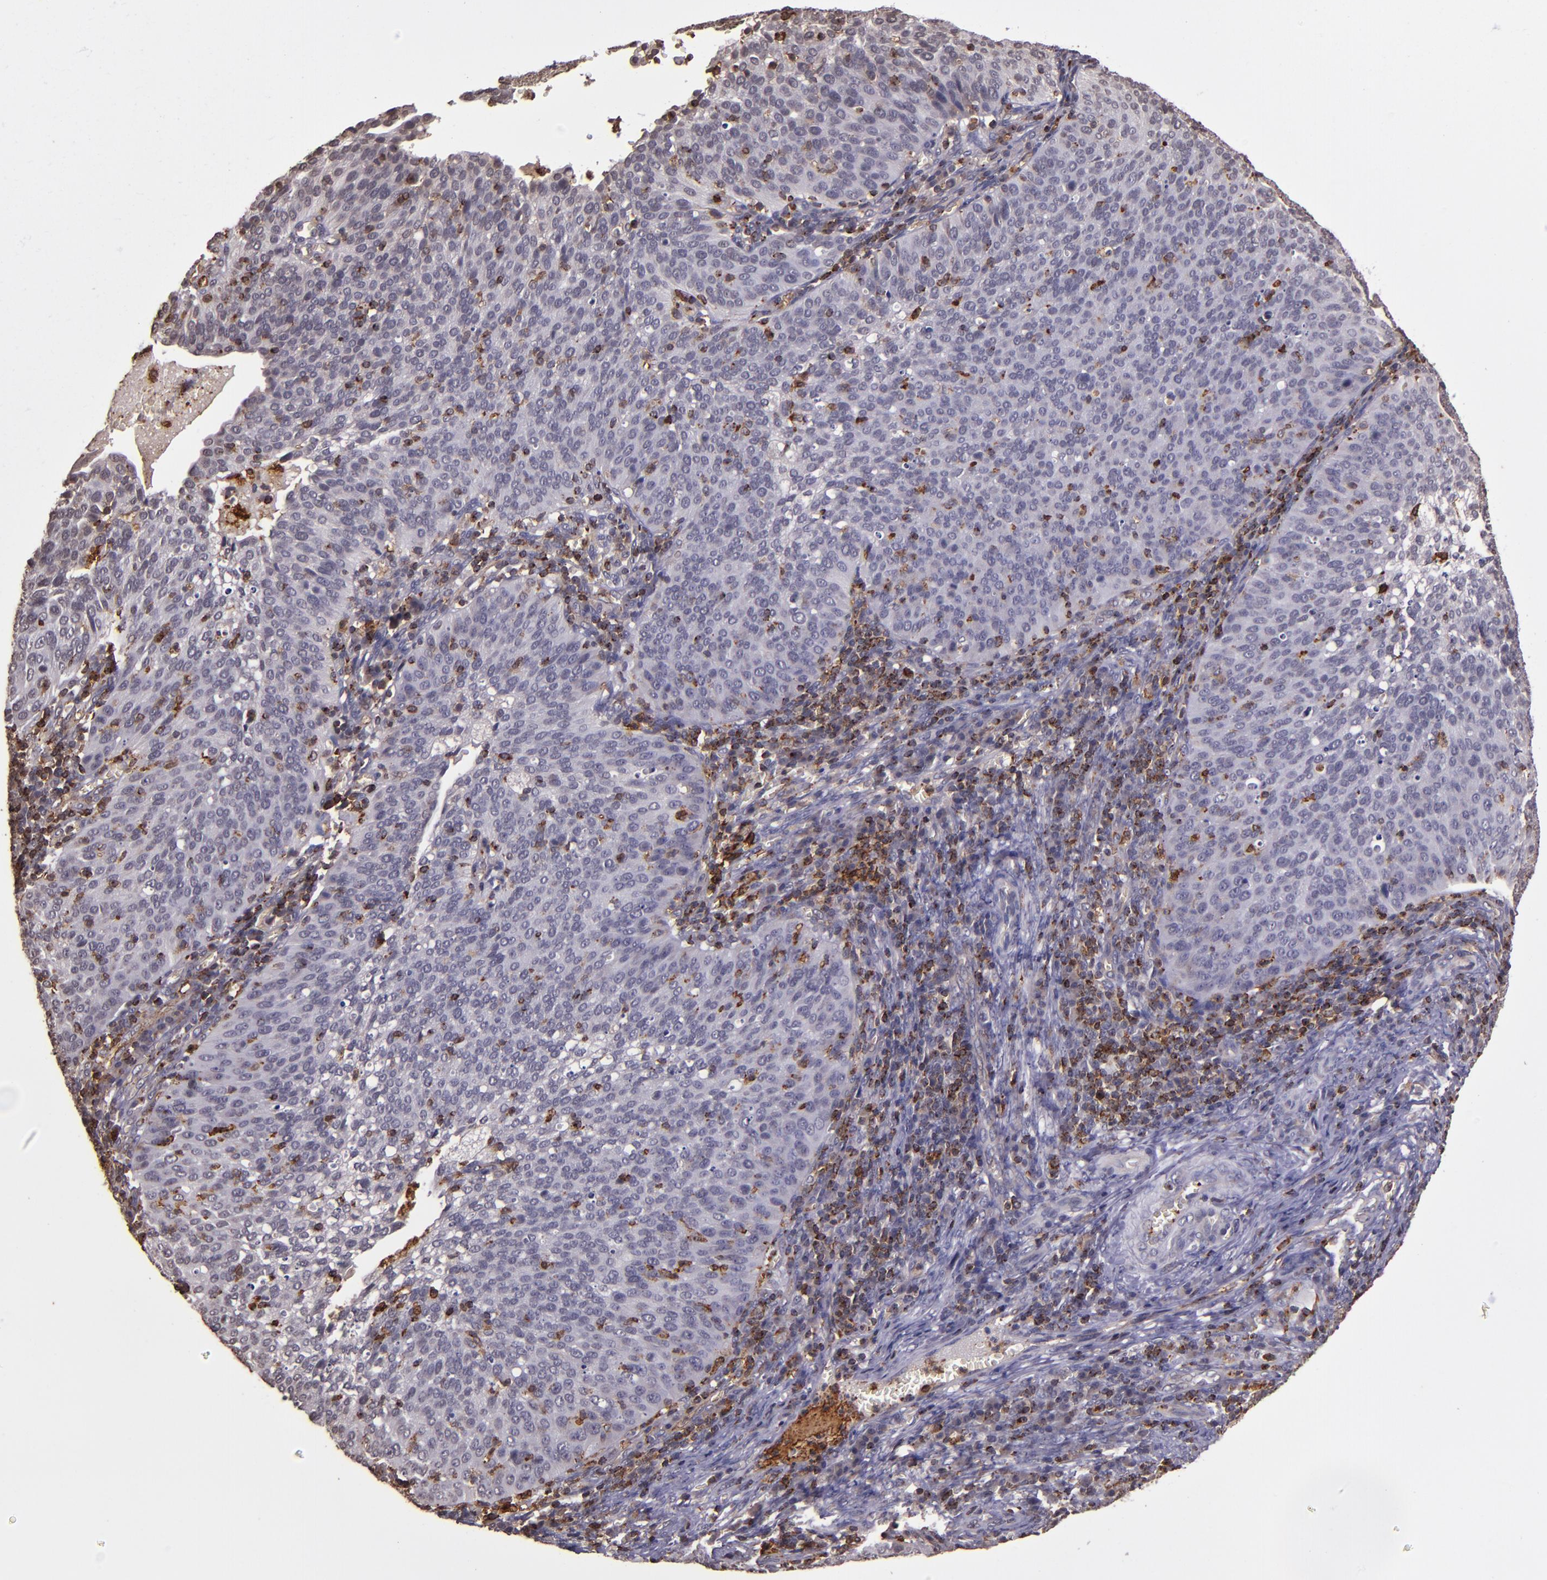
{"staining": {"intensity": "negative", "quantity": "none", "location": "none"}, "tissue": "cervical cancer", "cell_type": "Tumor cells", "image_type": "cancer", "snomed": [{"axis": "morphology", "description": "Squamous cell carcinoma, NOS"}, {"axis": "topography", "description": "Cervix"}], "caption": "Immunohistochemical staining of cervical cancer (squamous cell carcinoma) displays no significant staining in tumor cells. Nuclei are stained in blue.", "gene": "SLC2A3", "patient": {"sex": "female", "age": 39}}